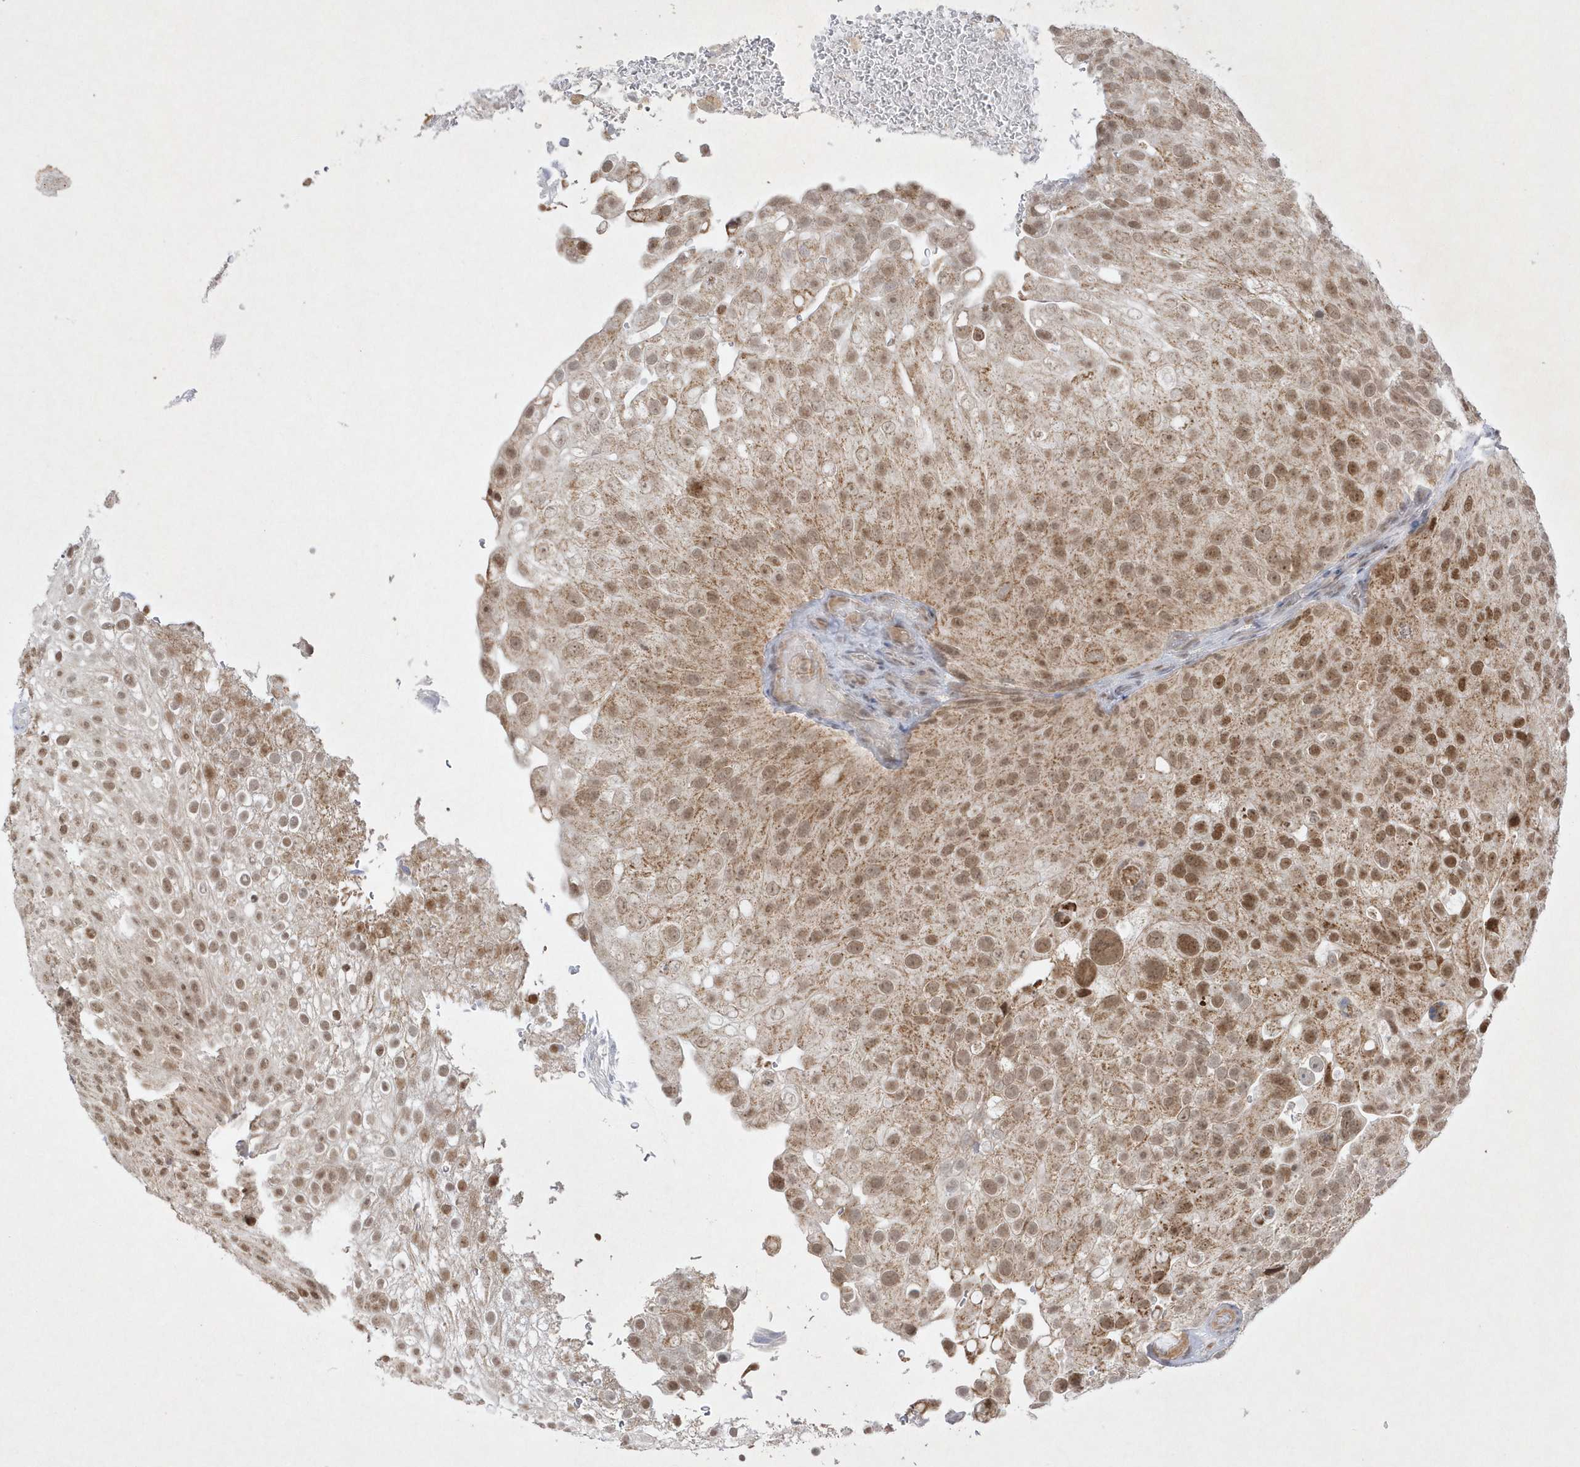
{"staining": {"intensity": "moderate", "quantity": ">75%", "location": "nuclear"}, "tissue": "urothelial cancer", "cell_type": "Tumor cells", "image_type": "cancer", "snomed": [{"axis": "morphology", "description": "Urothelial carcinoma, Low grade"}, {"axis": "topography", "description": "Urinary bladder"}], "caption": "Urothelial carcinoma (low-grade) stained with a protein marker exhibits moderate staining in tumor cells.", "gene": "CPSF3", "patient": {"sex": "male", "age": 78}}